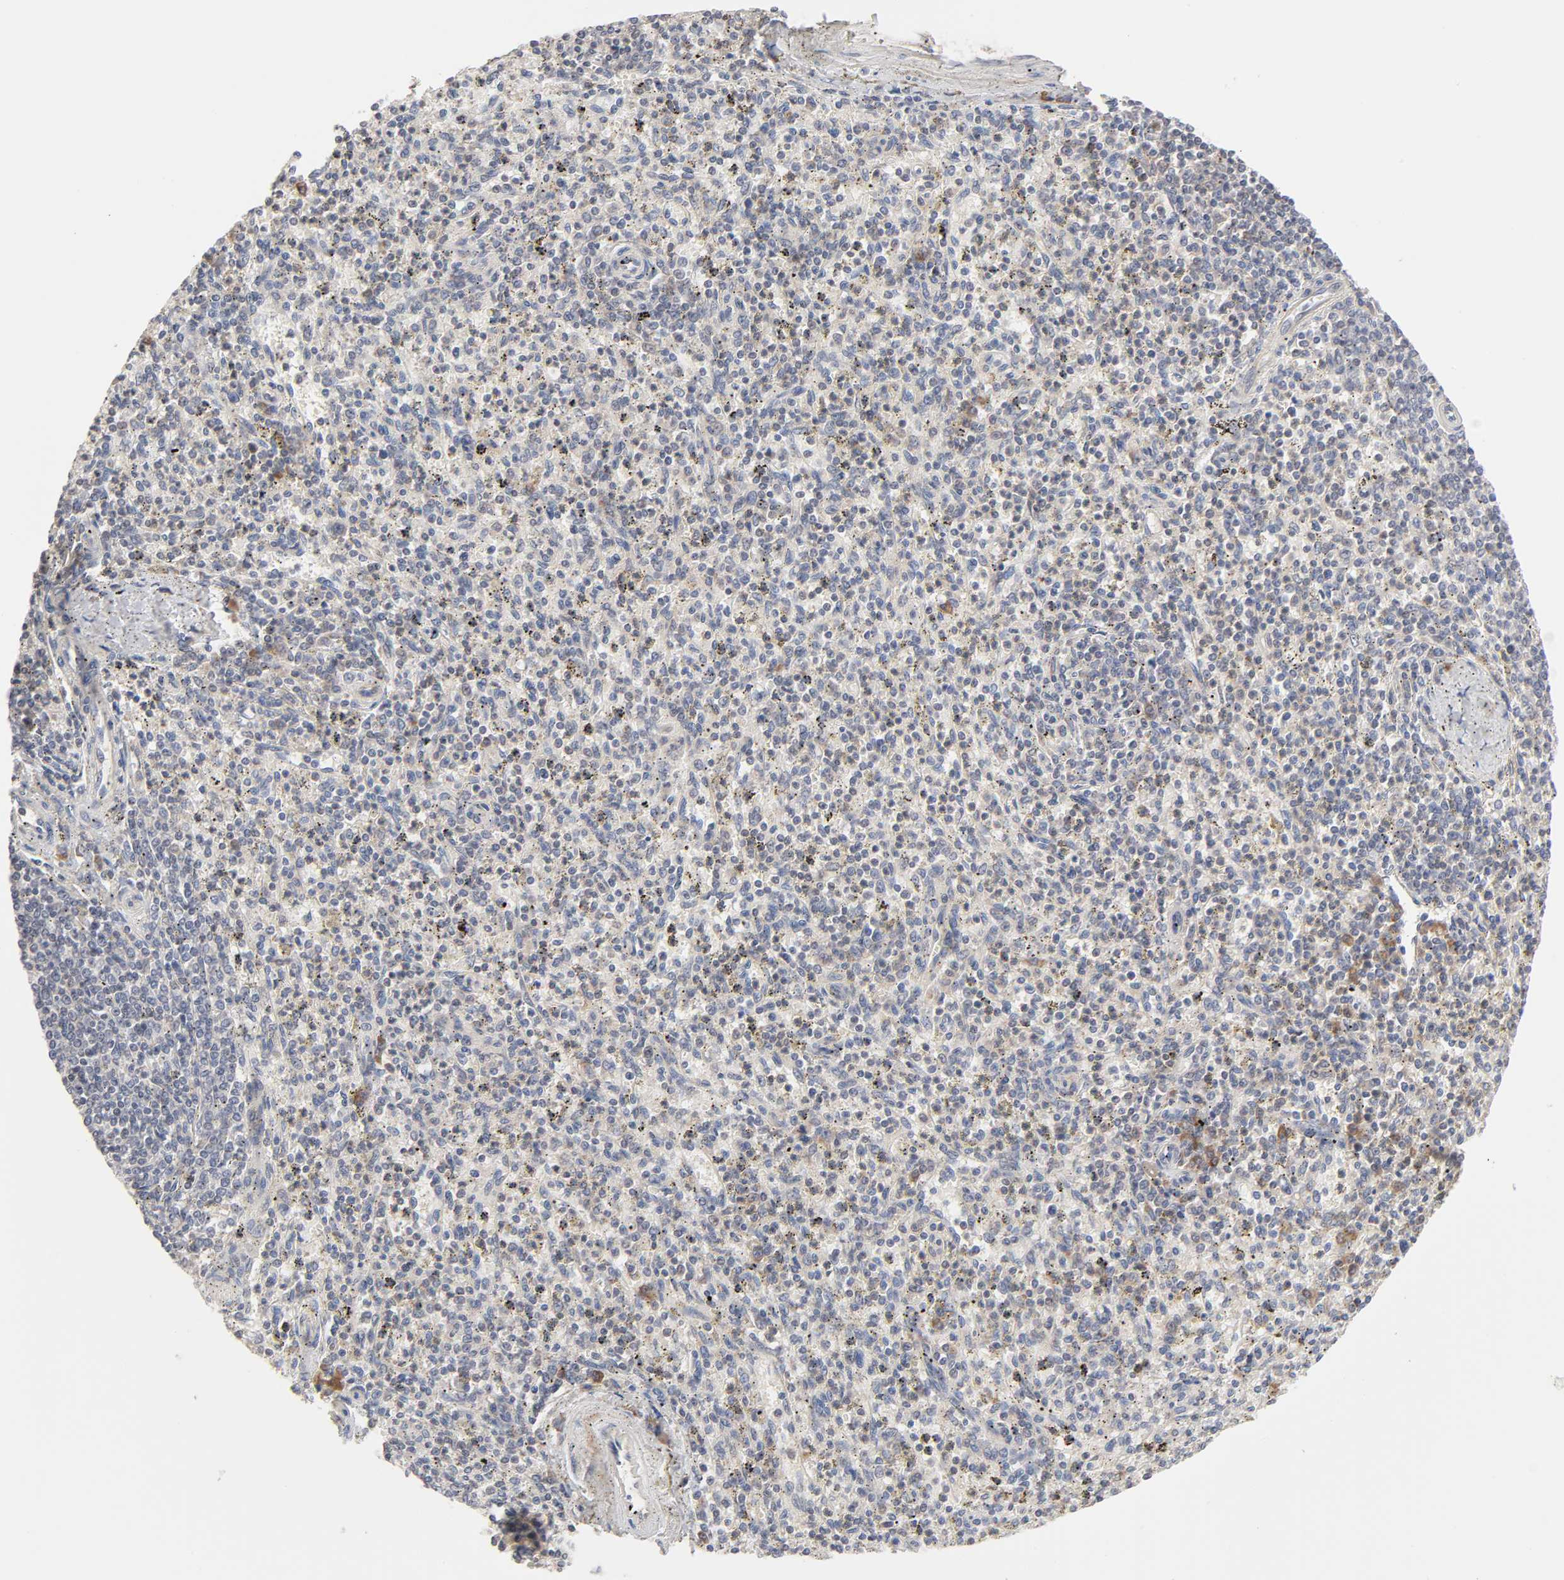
{"staining": {"intensity": "moderate", "quantity": ">75%", "location": "cytoplasmic/membranous"}, "tissue": "spleen", "cell_type": "Cells in red pulp", "image_type": "normal", "snomed": [{"axis": "morphology", "description": "Normal tissue, NOS"}, {"axis": "topography", "description": "Spleen"}], "caption": "Human spleen stained for a protein (brown) shows moderate cytoplasmic/membranous positive positivity in approximately >75% of cells in red pulp.", "gene": "IL4R", "patient": {"sex": "male", "age": 72}}